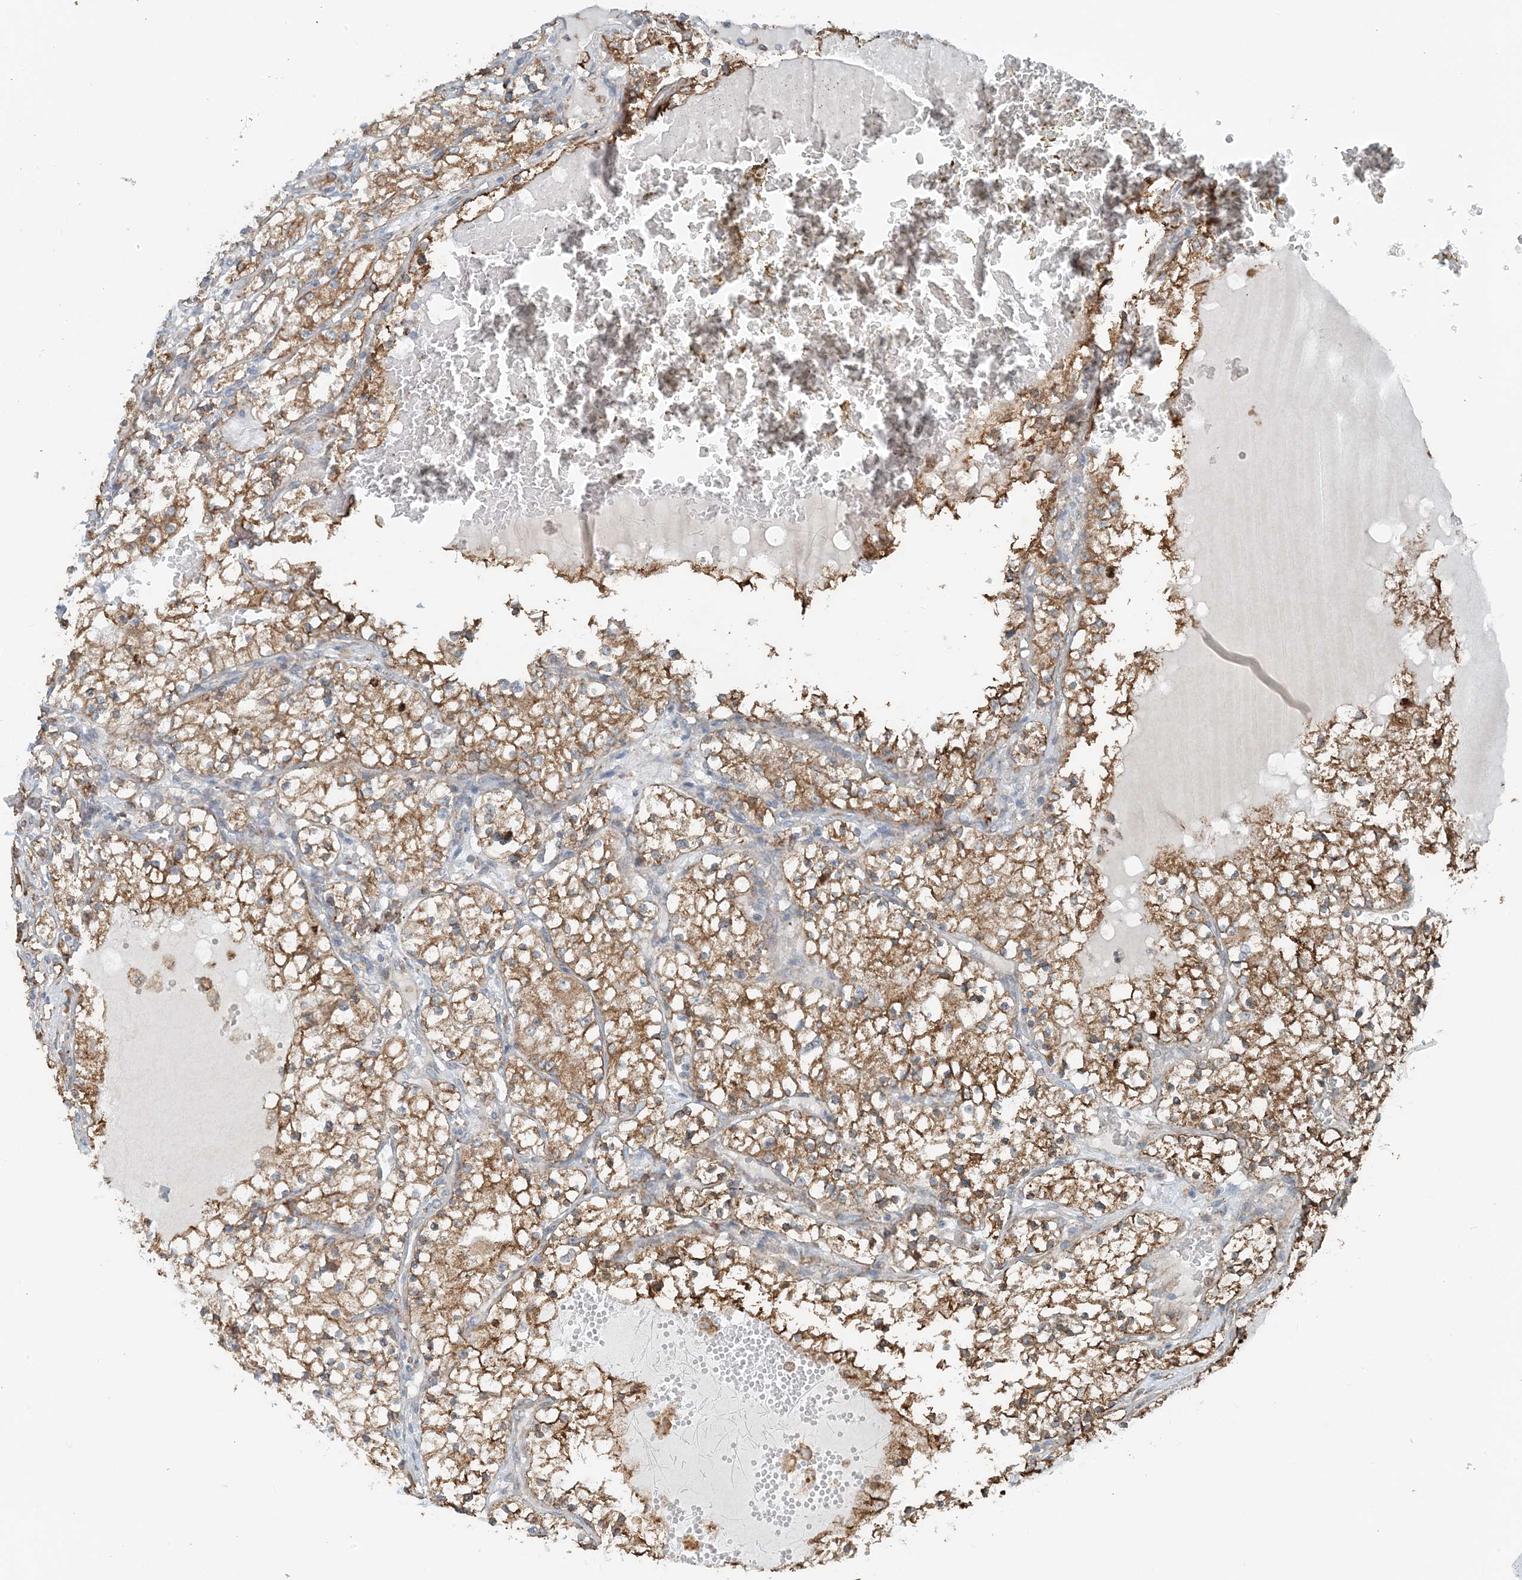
{"staining": {"intensity": "moderate", "quantity": ">75%", "location": "cytoplasmic/membranous"}, "tissue": "renal cancer", "cell_type": "Tumor cells", "image_type": "cancer", "snomed": [{"axis": "morphology", "description": "Normal tissue, NOS"}, {"axis": "morphology", "description": "Adenocarcinoma, NOS"}, {"axis": "topography", "description": "Kidney"}], "caption": "Moderate cytoplasmic/membranous protein positivity is appreciated in about >75% of tumor cells in adenocarcinoma (renal).", "gene": "CERKL", "patient": {"sex": "male", "age": 68}}